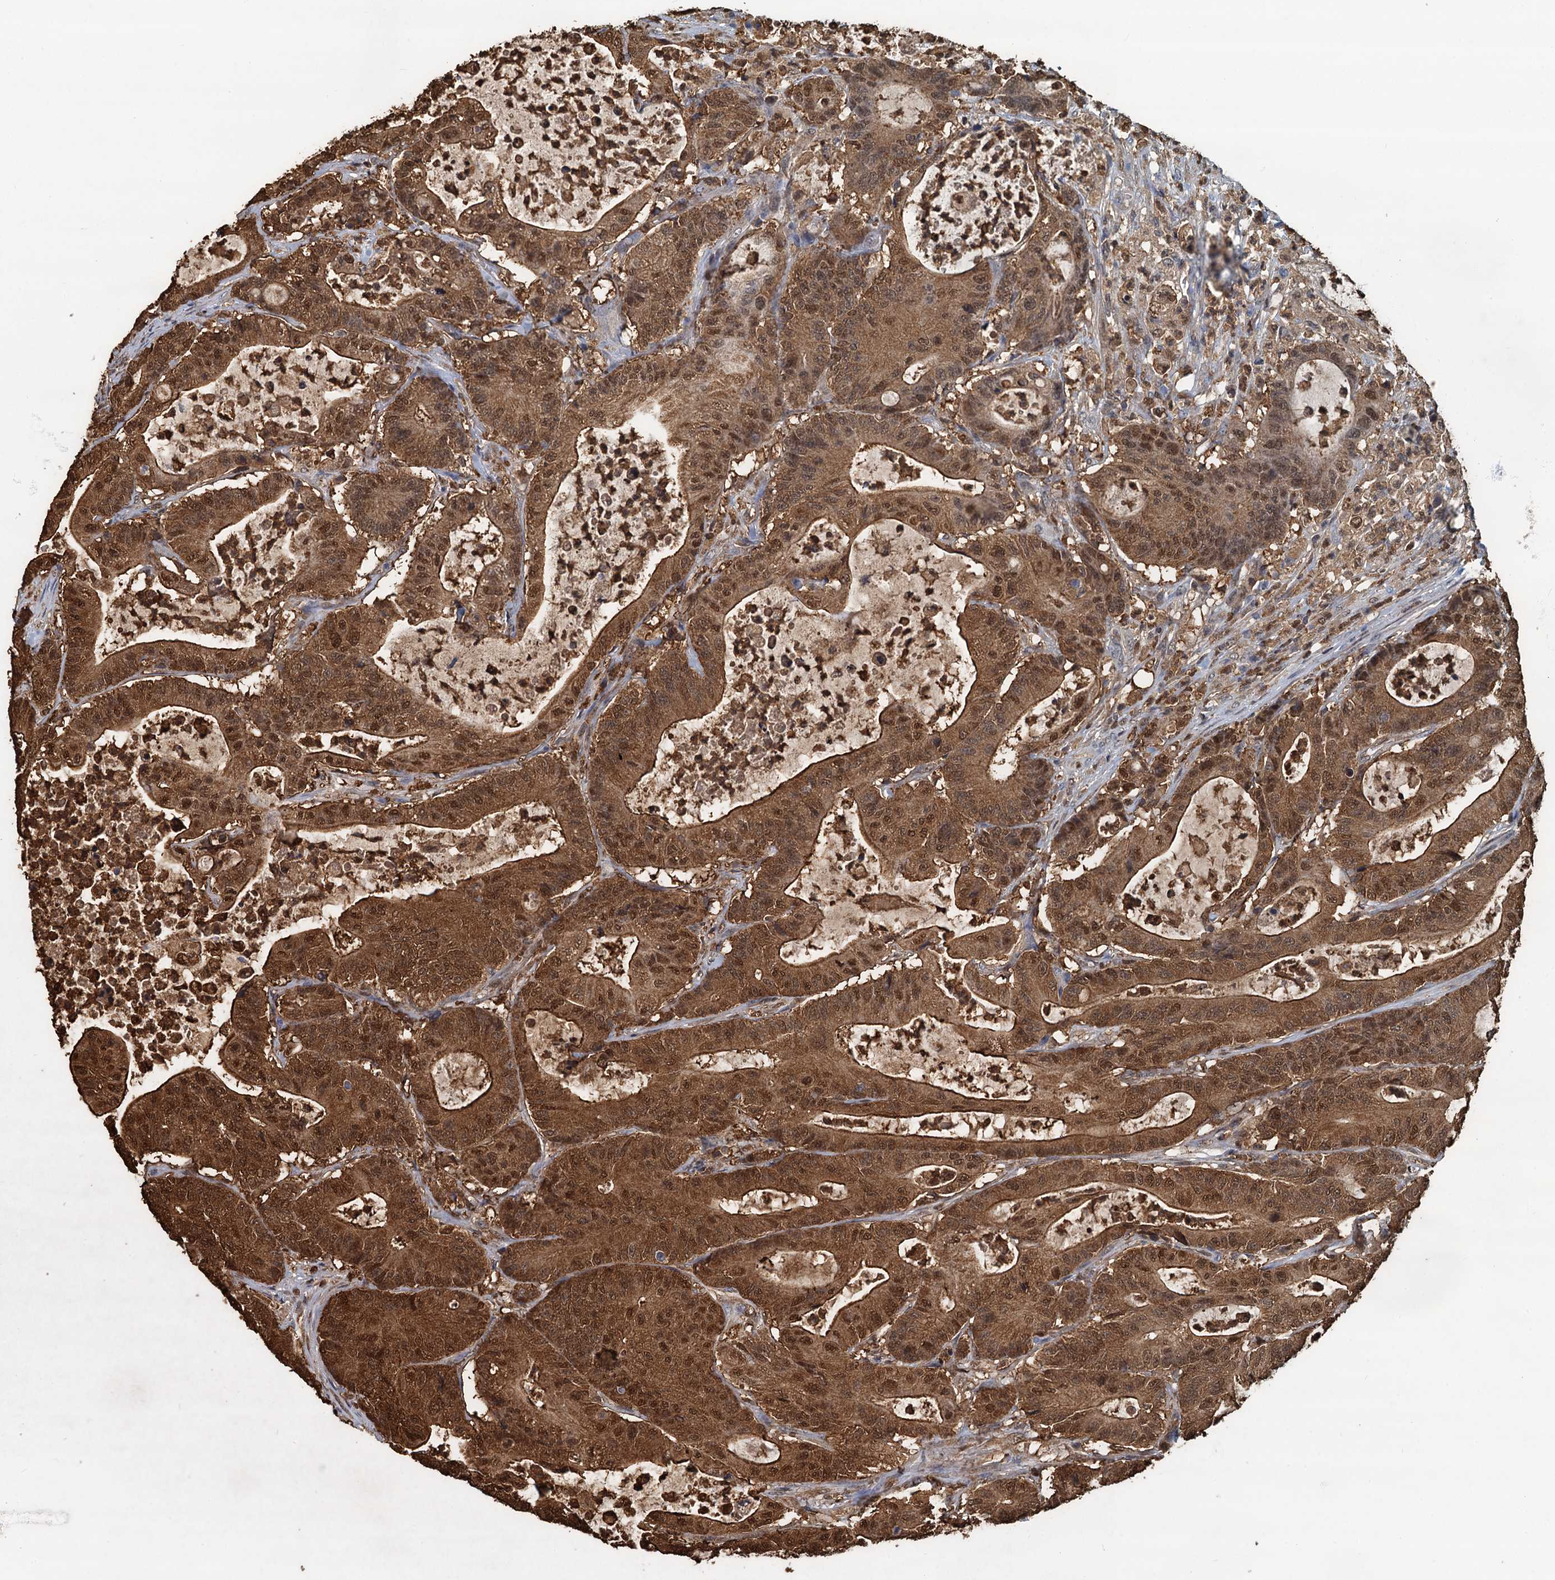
{"staining": {"intensity": "strong", "quantity": ">75%", "location": "cytoplasmic/membranous,nuclear"}, "tissue": "colorectal cancer", "cell_type": "Tumor cells", "image_type": "cancer", "snomed": [{"axis": "morphology", "description": "Adenocarcinoma, NOS"}, {"axis": "topography", "description": "Colon"}], "caption": "The histopathology image reveals immunohistochemical staining of adenocarcinoma (colorectal). There is strong cytoplasmic/membranous and nuclear staining is appreciated in about >75% of tumor cells.", "gene": "S100A6", "patient": {"sex": "female", "age": 84}}